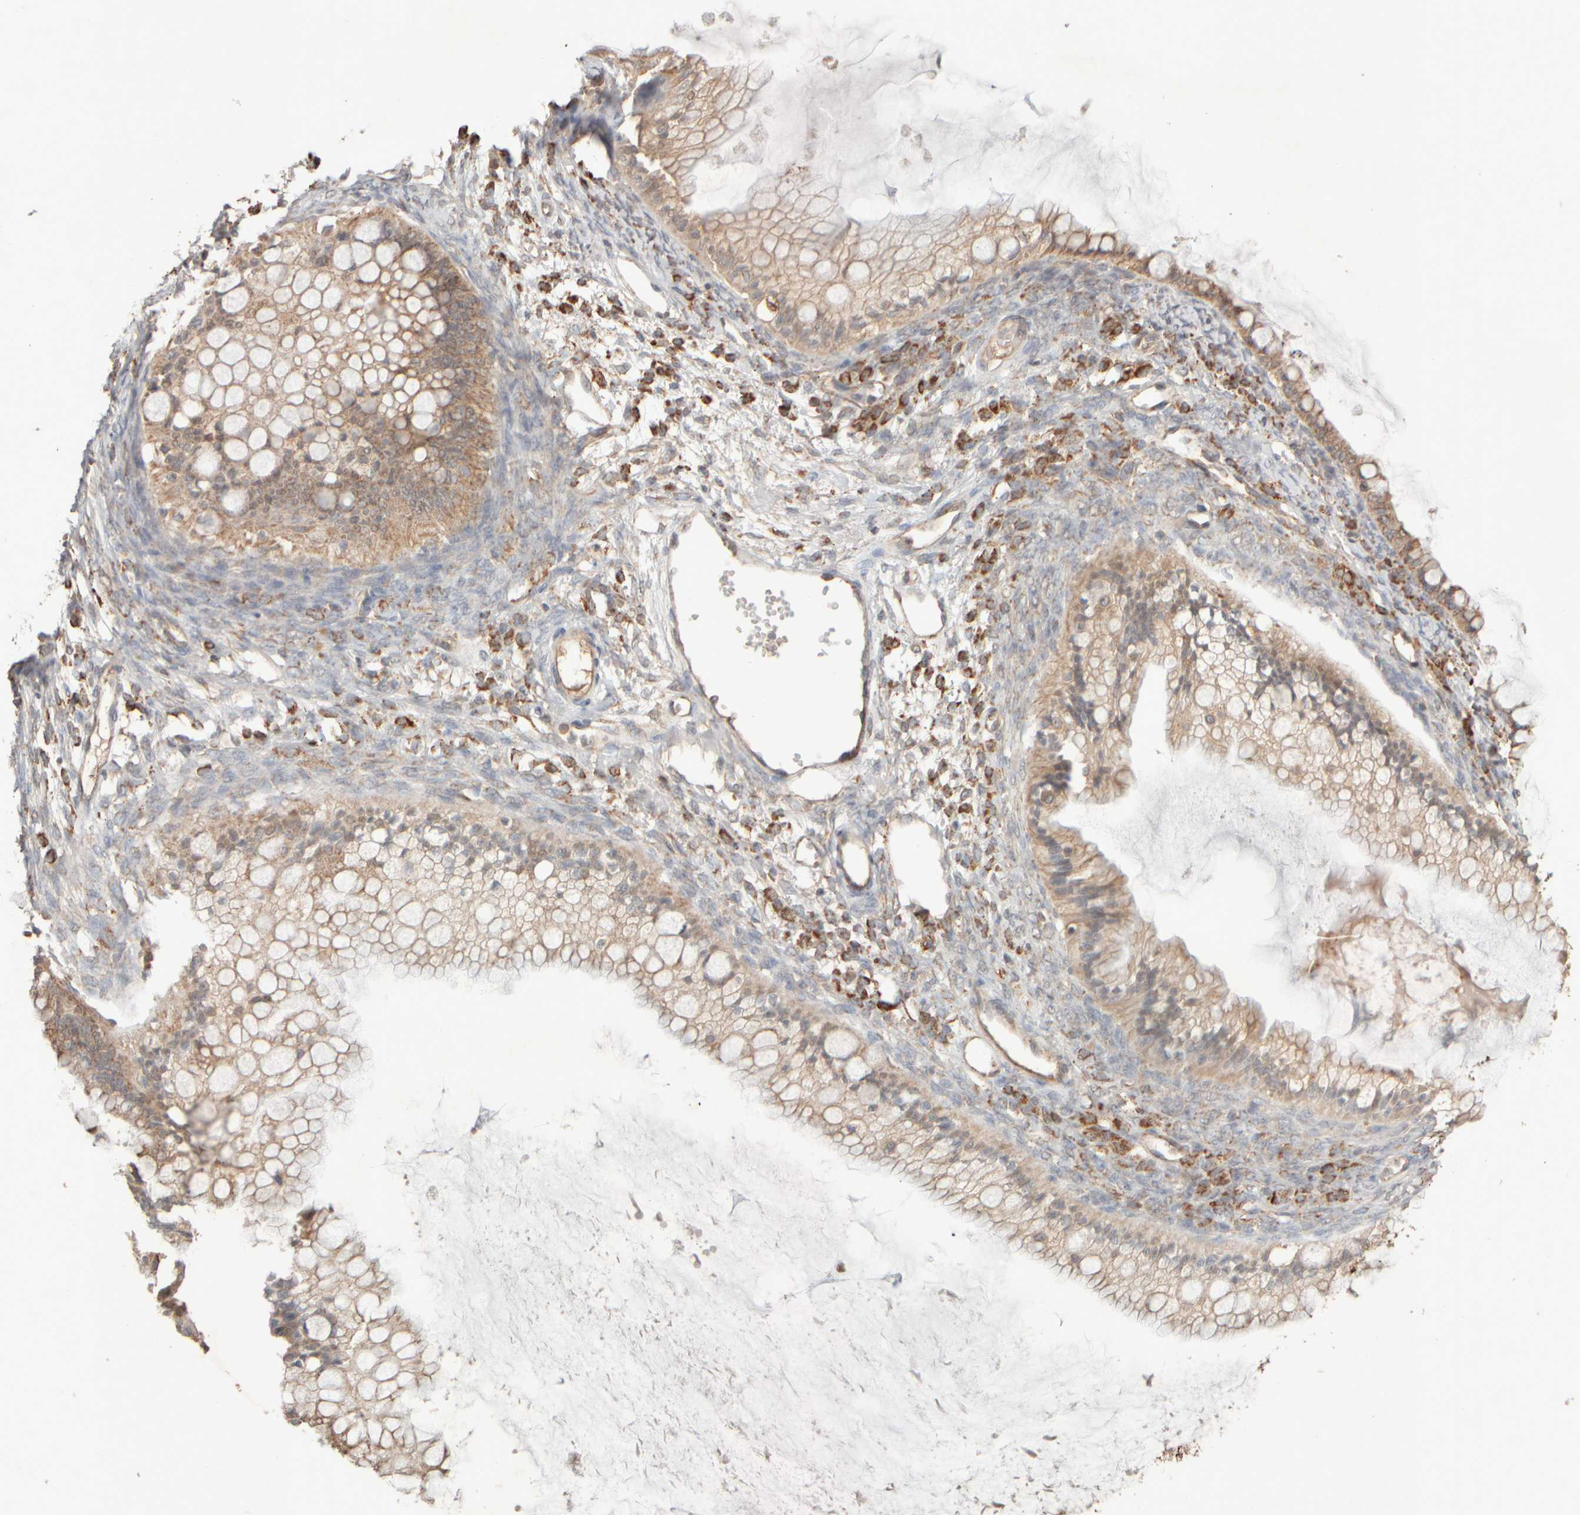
{"staining": {"intensity": "weak", "quantity": ">75%", "location": "cytoplasmic/membranous"}, "tissue": "ovarian cancer", "cell_type": "Tumor cells", "image_type": "cancer", "snomed": [{"axis": "morphology", "description": "Cystadenocarcinoma, mucinous, NOS"}, {"axis": "topography", "description": "Ovary"}], "caption": "Mucinous cystadenocarcinoma (ovarian) stained with a brown dye displays weak cytoplasmic/membranous positive positivity in about >75% of tumor cells.", "gene": "EIF2B3", "patient": {"sex": "female", "age": 57}}